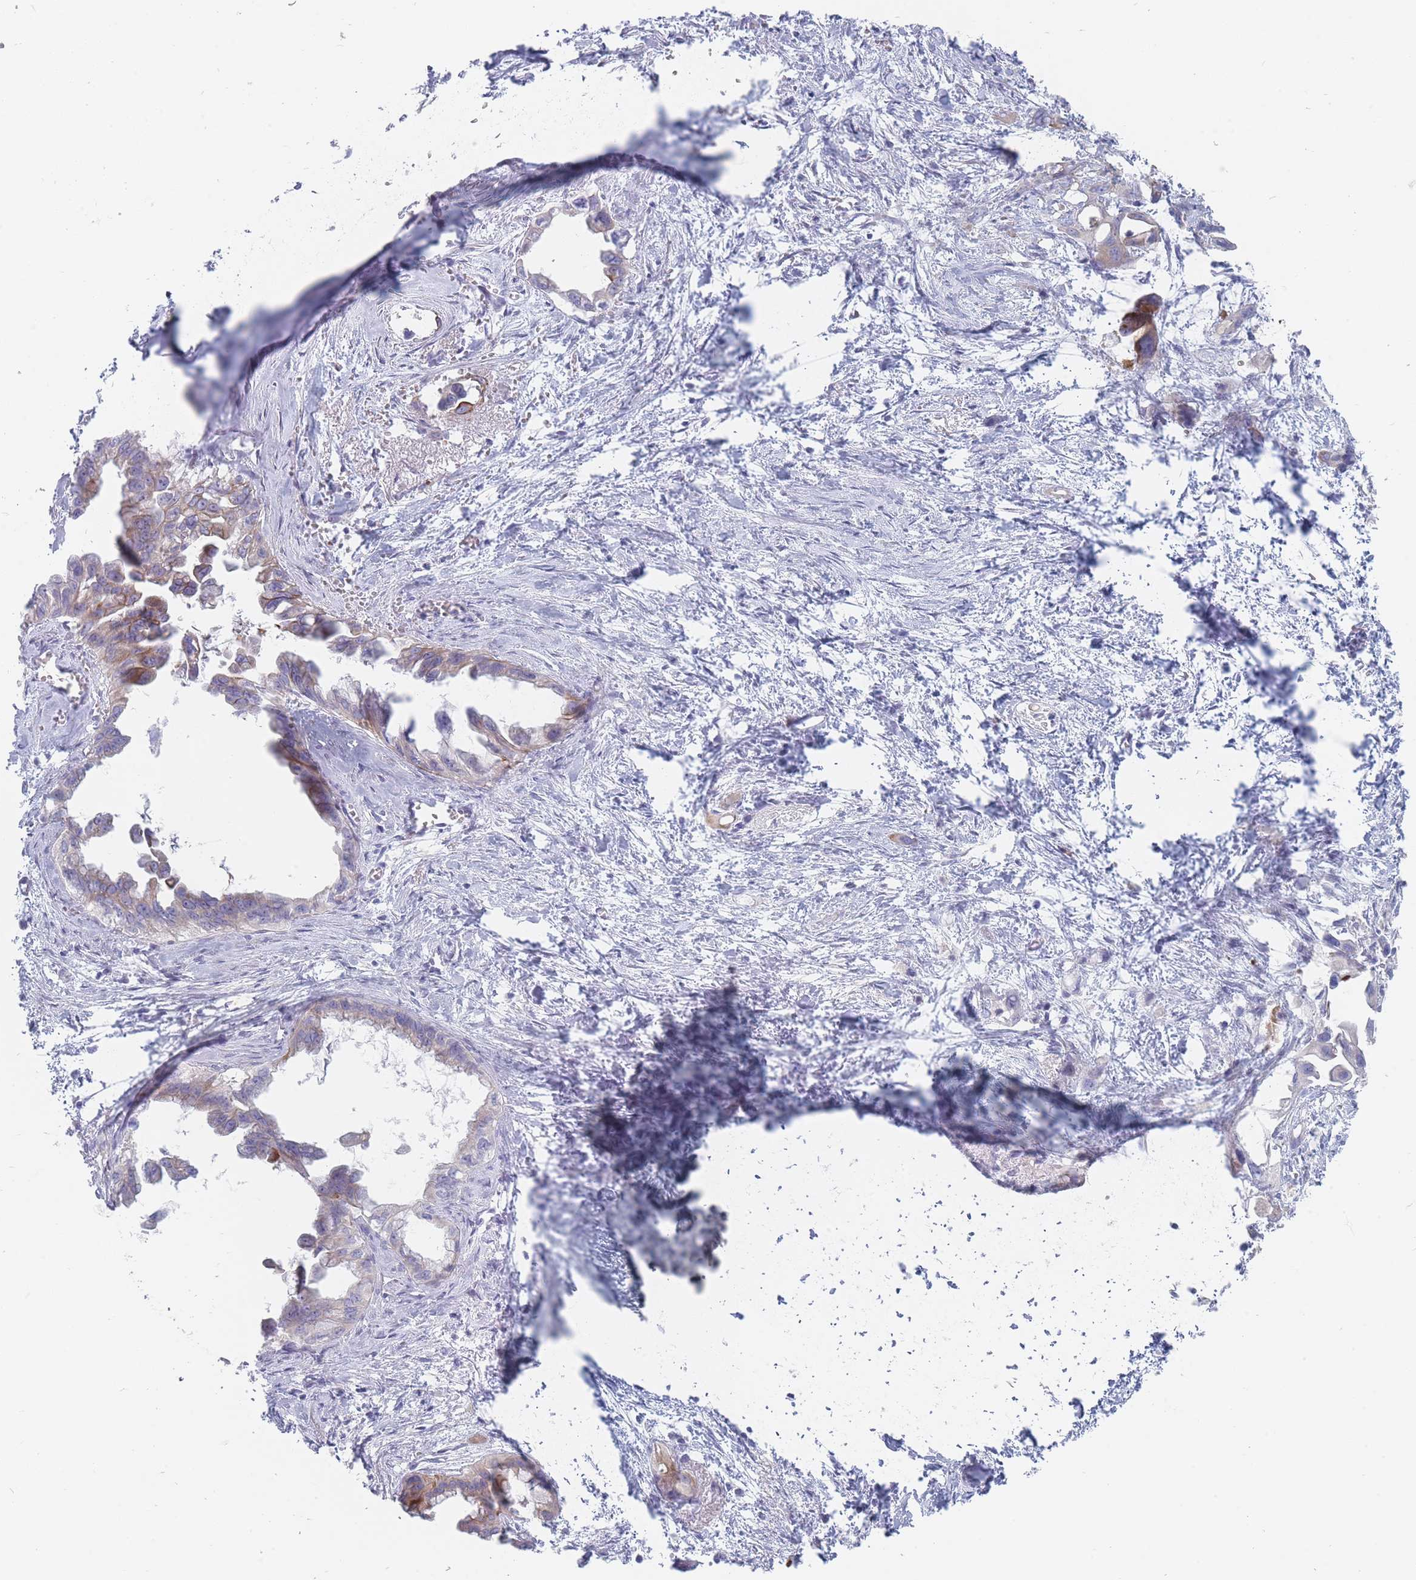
{"staining": {"intensity": "strong", "quantity": "<25%", "location": "cytoplasmic/membranous"}, "tissue": "pancreatic cancer", "cell_type": "Tumor cells", "image_type": "cancer", "snomed": [{"axis": "morphology", "description": "Adenocarcinoma, NOS"}, {"axis": "topography", "description": "Pancreas"}], "caption": "Protein staining by immunohistochemistry (IHC) shows strong cytoplasmic/membranous expression in approximately <25% of tumor cells in pancreatic adenocarcinoma. The staining was performed using DAB (3,3'-diaminobenzidine), with brown indicating positive protein expression. Nuclei are stained blue with hematoxylin.", "gene": "SPATS1", "patient": {"sex": "male", "age": 61}}